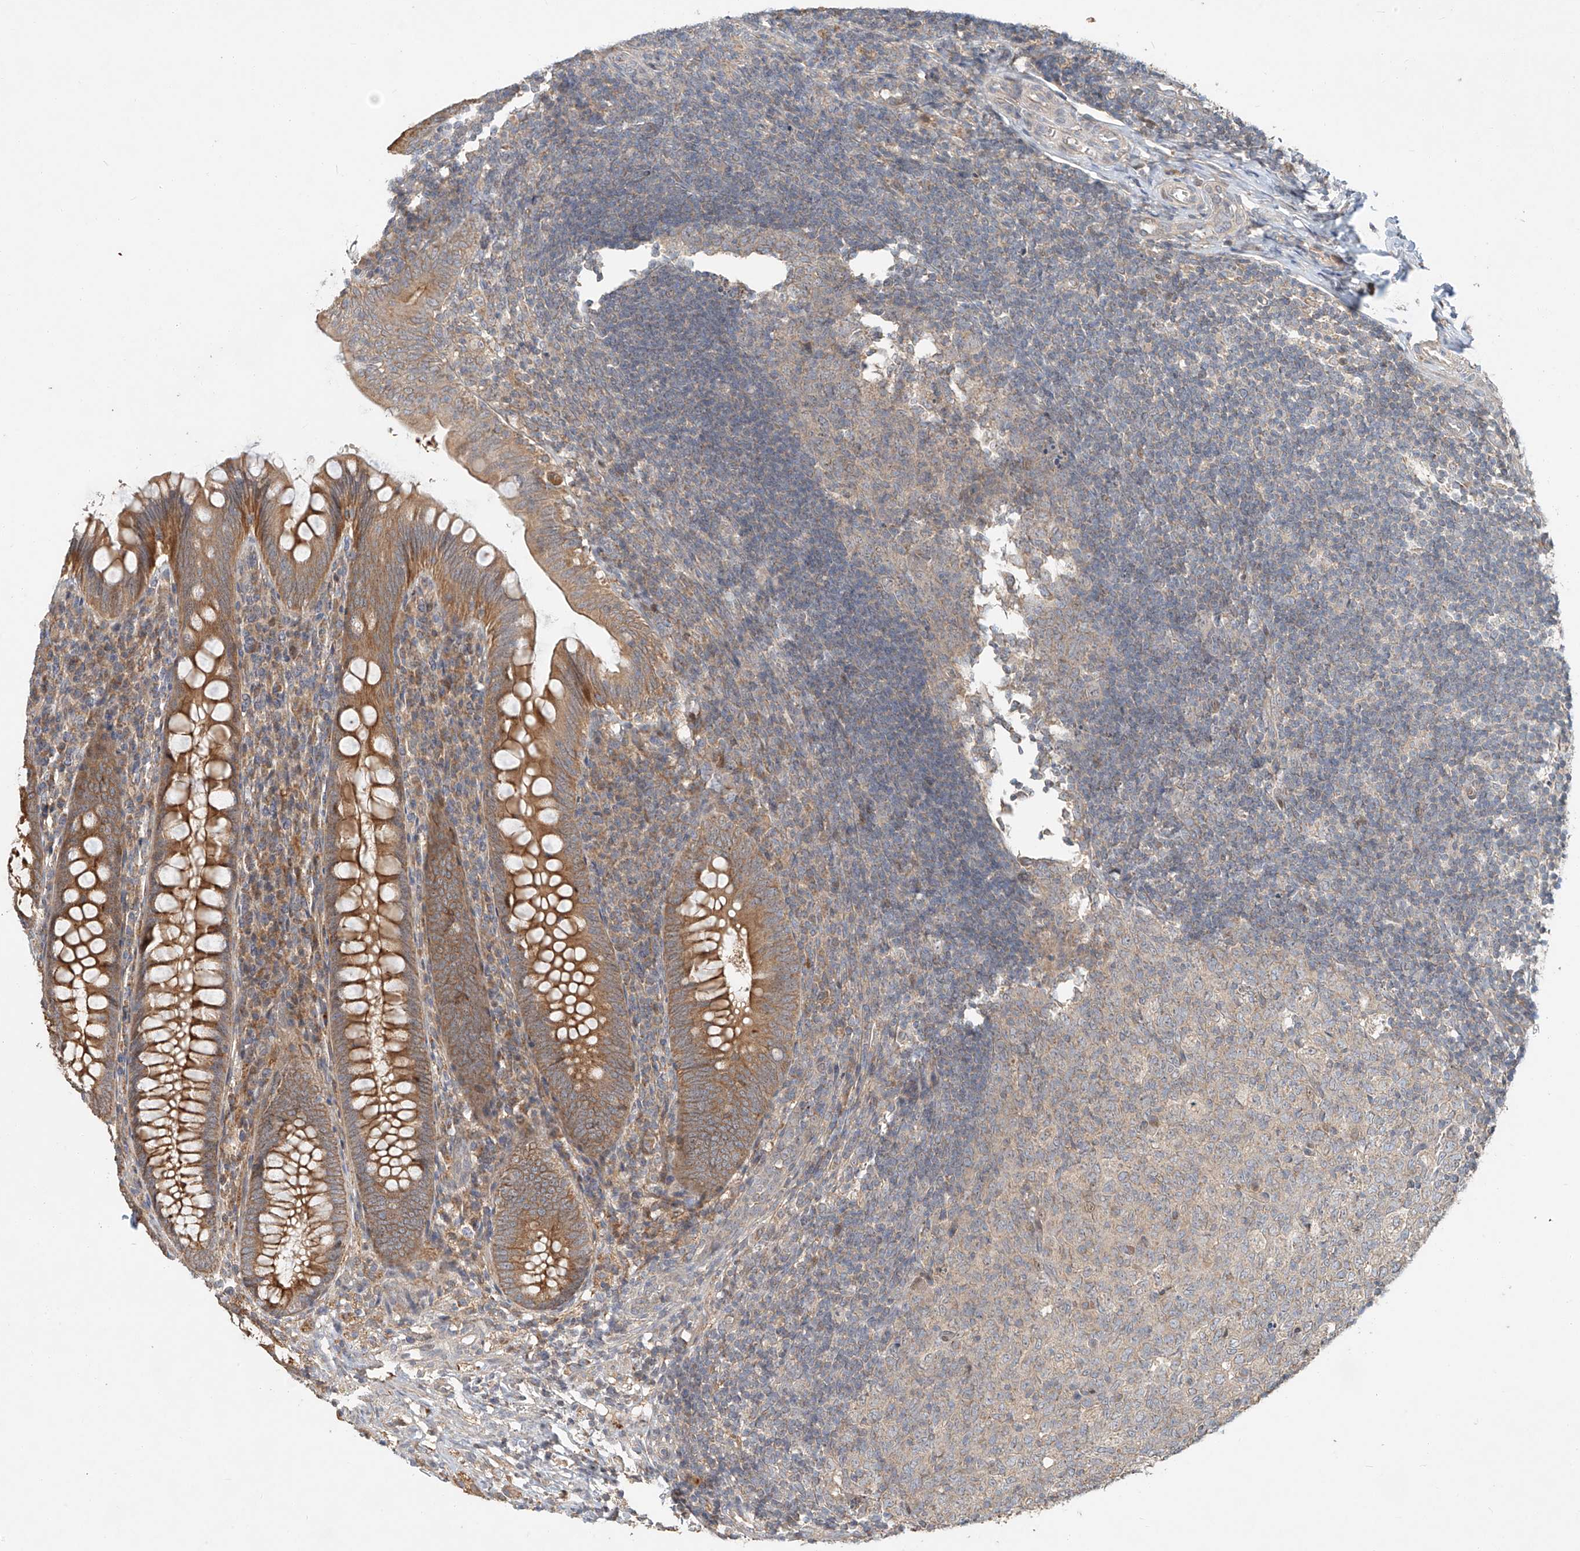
{"staining": {"intensity": "moderate", "quantity": ">75%", "location": "cytoplasmic/membranous"}, "tissue": "appendix", "cell_type": "Glandular cells", "image_type": "normal", "snomed": [{"axis": "morphology", "description": "Normal tissue, NOS"}, {"axis": "topography", "description": "Appendix"}], "caption": "Moderate cytoplasmic/membranous positivity for a protein is seen in about >75% of glandular cells of normal appendix using immunohistochemistry (IHC).", "gene": "TMEM61", "patient": {"sex": "male", "age": 14}}